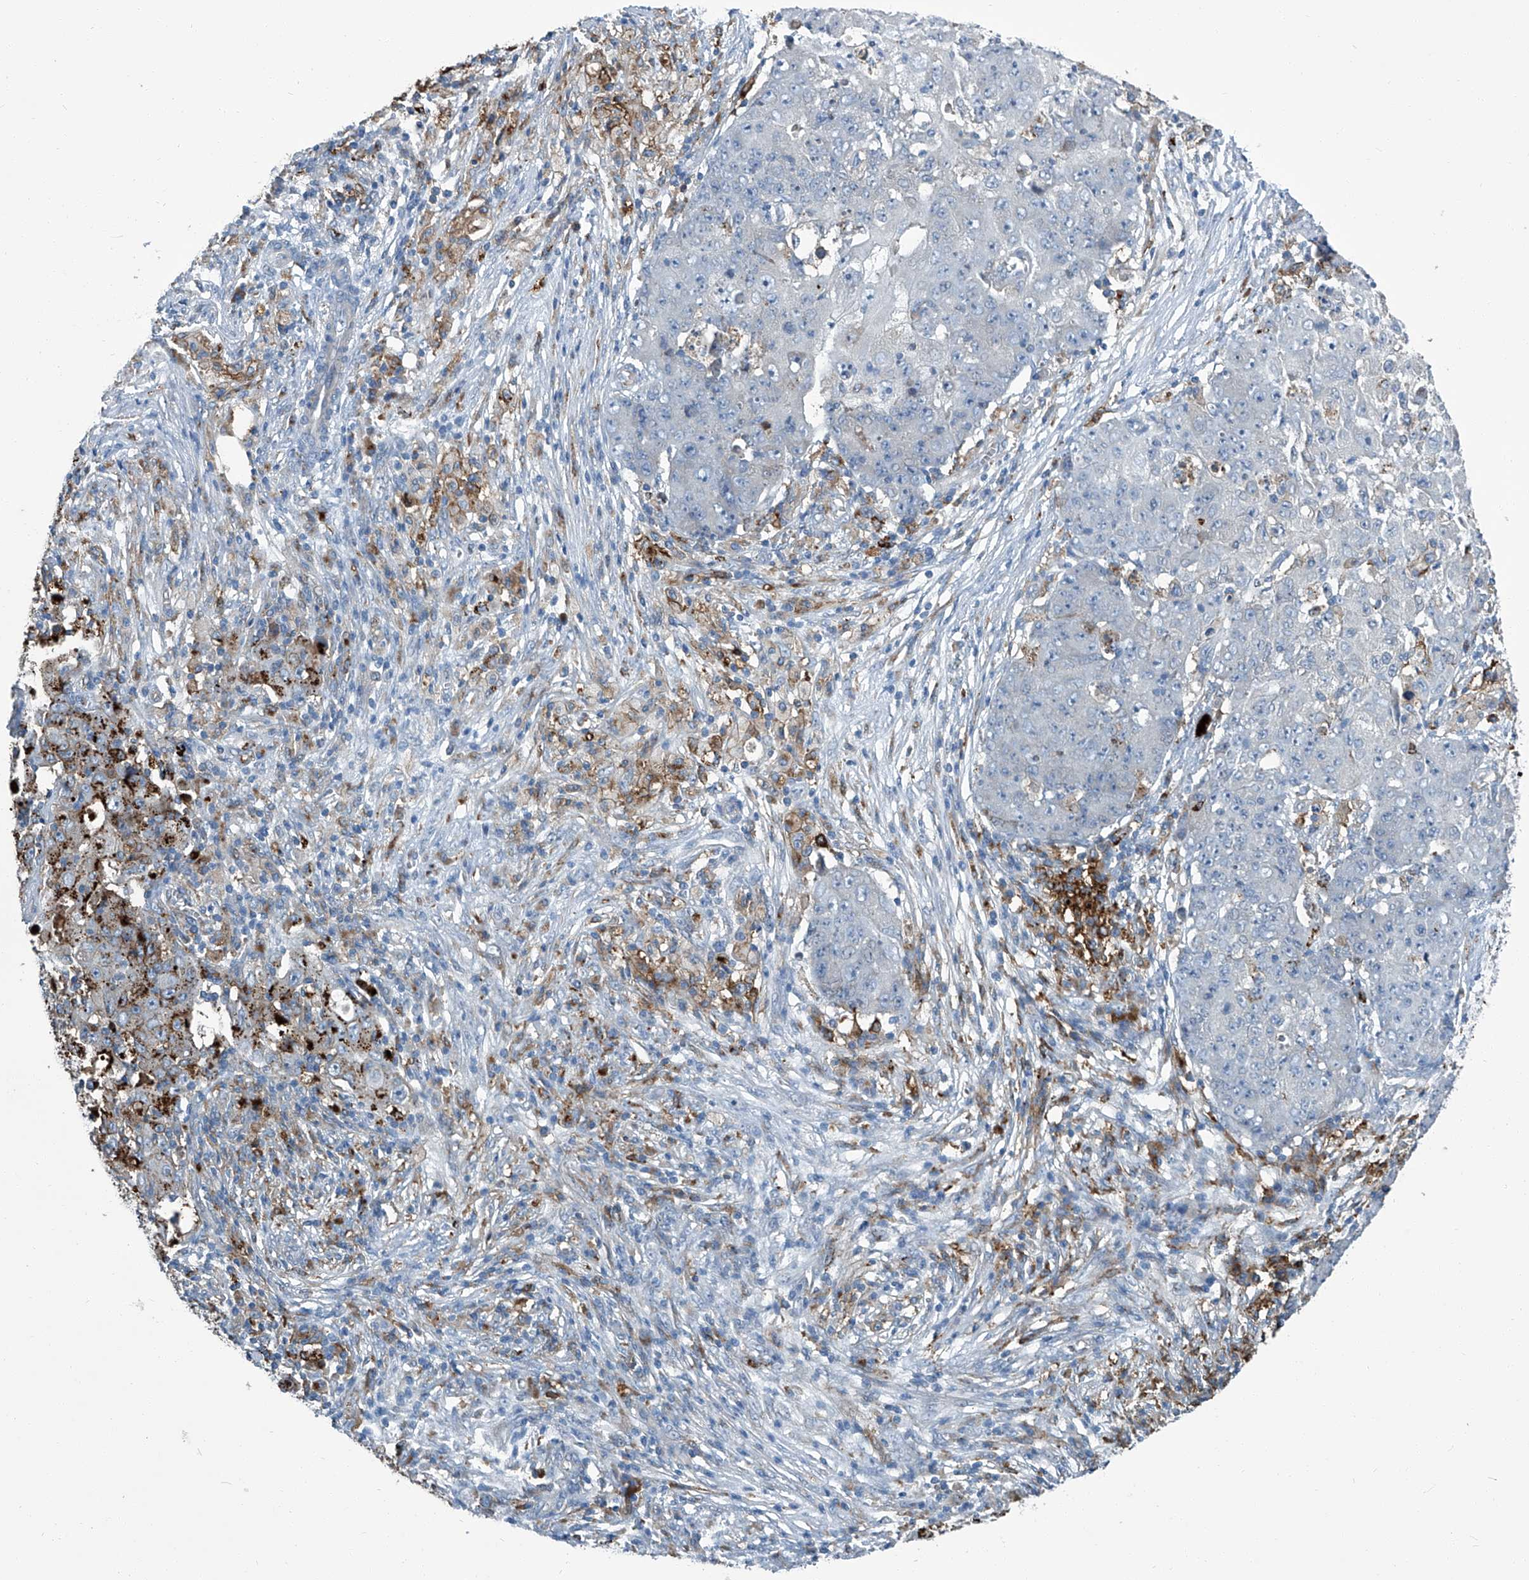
{"staining": {"intensity": "negative", "quantity": "none", "location": "none"}, "tissue": "ovarian cancer", "cell_type": "Tumor cells", "image_type": "cancer", "snomed": [{"axis": "morphology", "description": "Carcinoma, endometroid"}, {"axis": "topography", "description": "Ovary"}], "caption": "The image exhibits no staining of tumor cells in ovarian endometroid carcinoma.", "gene": "FAM167A", "patient": {"sex": "female", "age": 42}}